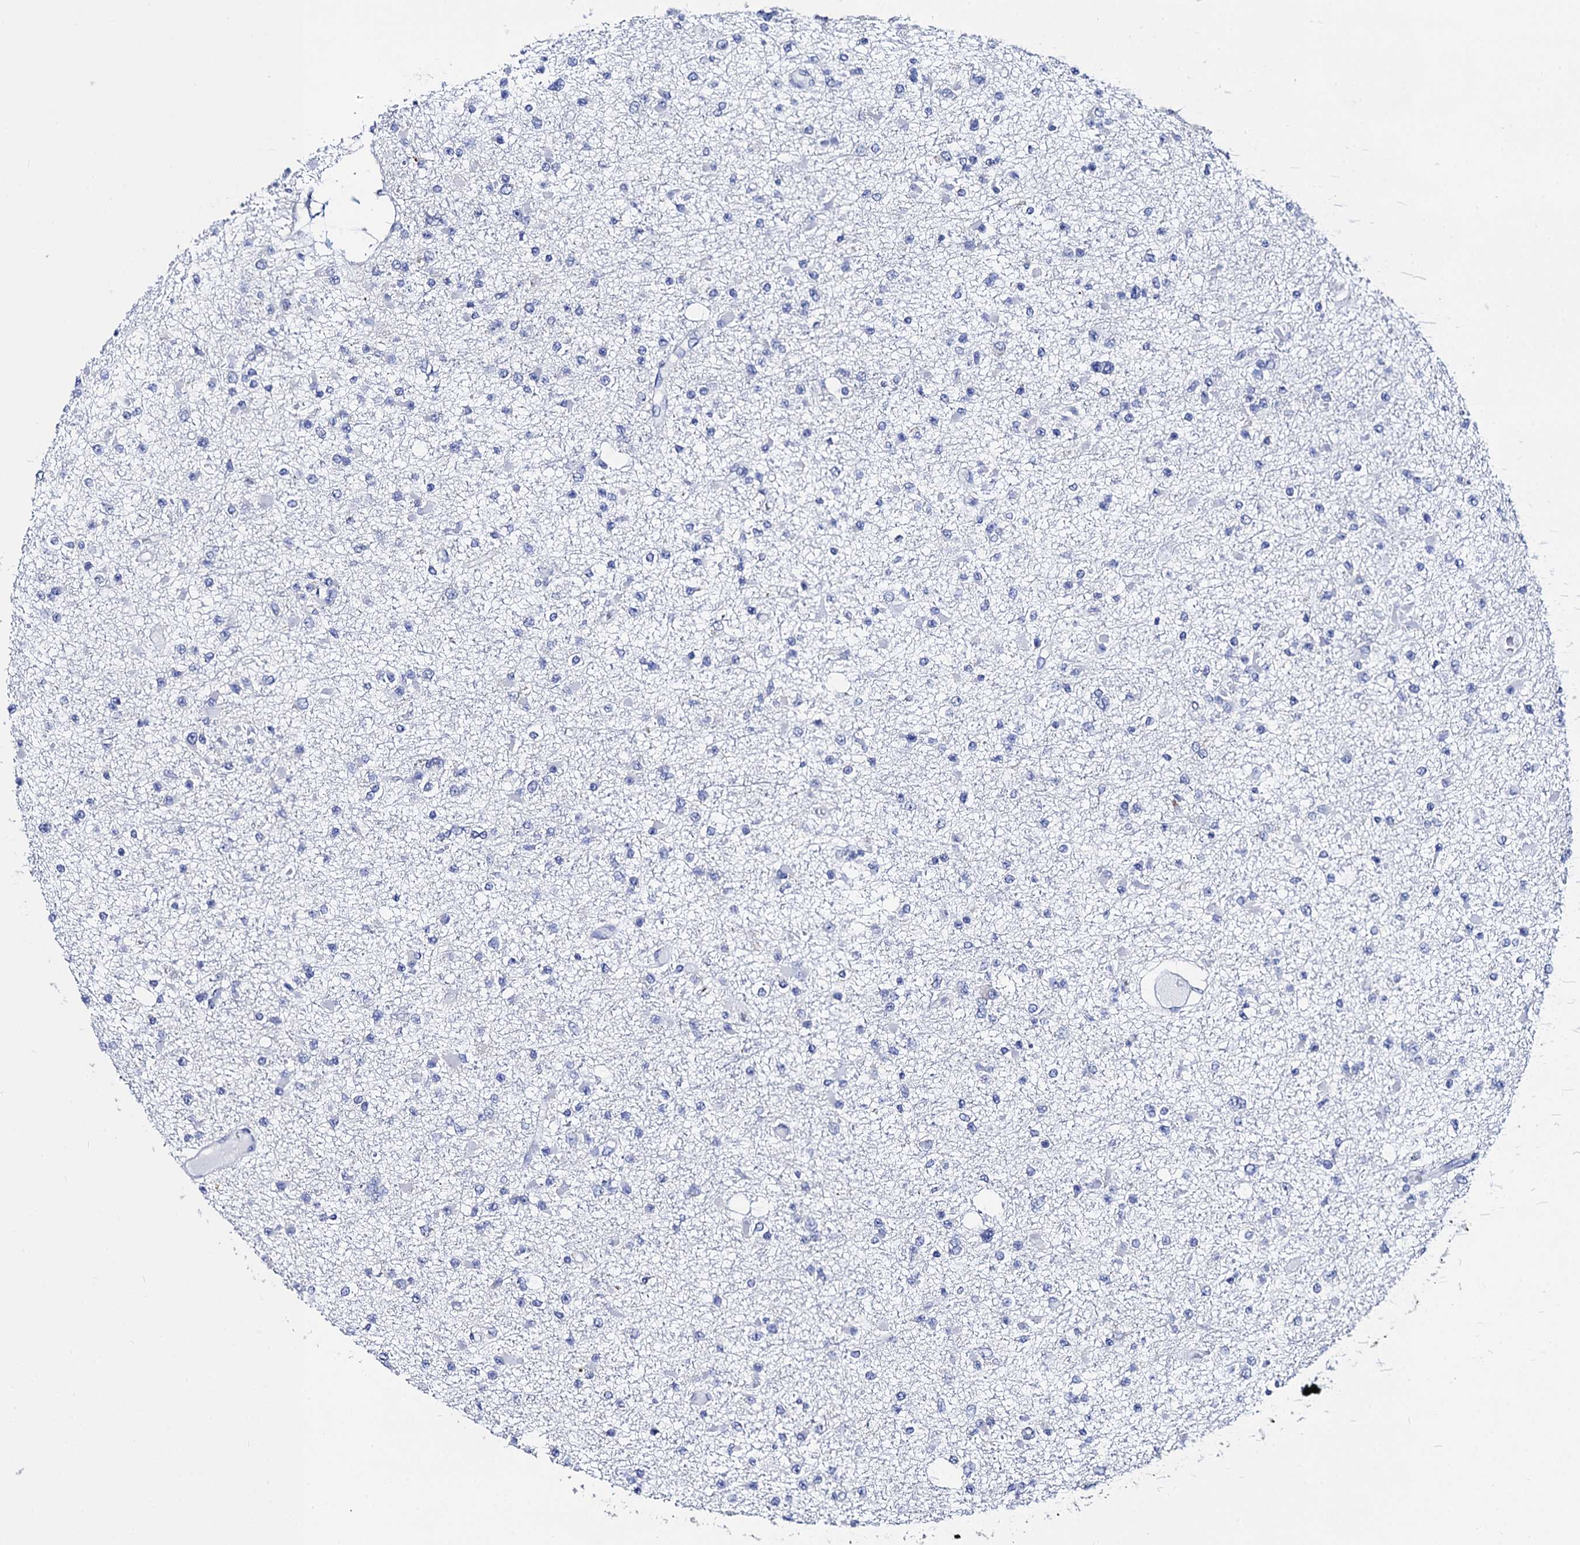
{"staining": {"intensity": "negative", "quantity": "none", "location": "none"}, "tissue": "glioma", "cell_type": "Tumor cells", "image_type": "cancer", "snomed": [{"axis": "morphology", "description": "Glioma, malignant, Low grade"}, {"axis": "topography", "description": "Brain"}], "caption": "DAB immunohistochemical staining of human glioma displays no significant expression in tumor cells.", "gene": "ACADSB", "patient": {"sex": "female", "age": 22}}